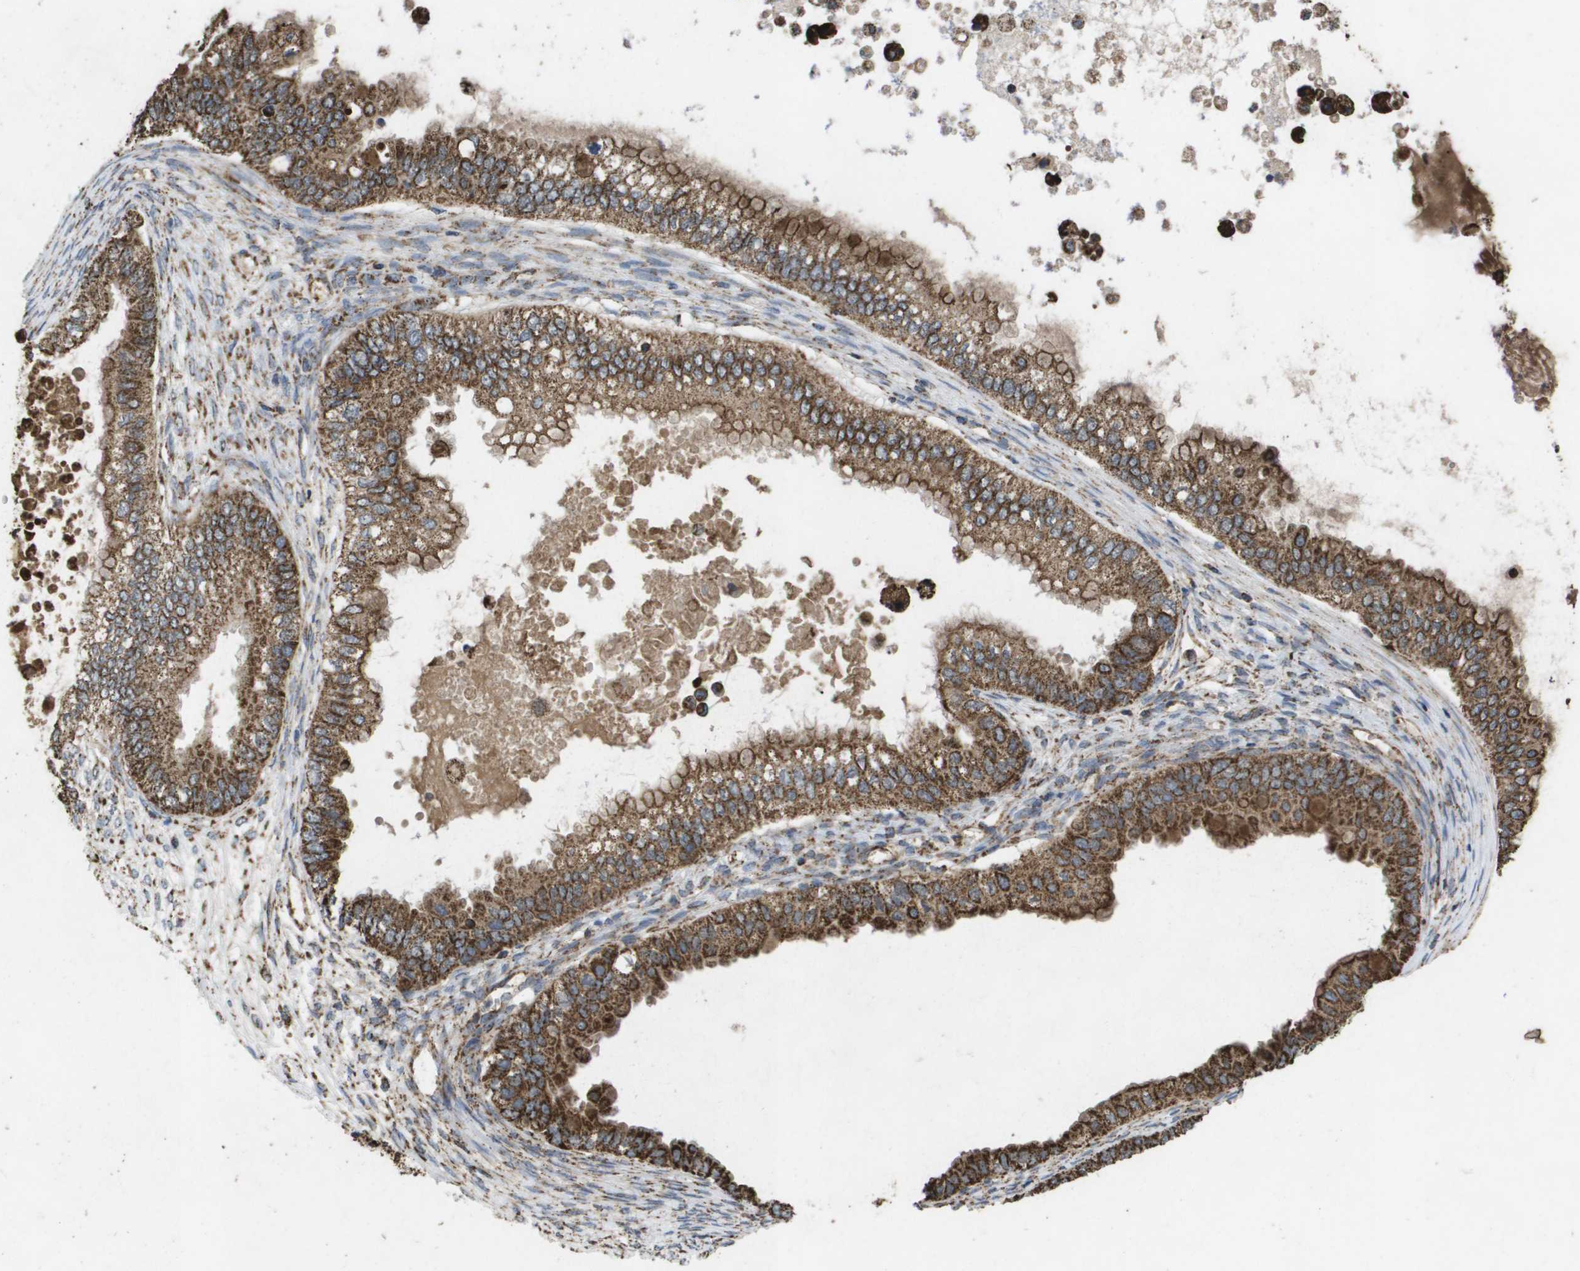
{"staining": {"intensity": "strong", "quantity": ">75%", "location": "cytoplasmic/membranous"}, "tissue": "ovarian cancer", "cell_type": "Tumor cells", "image_type": "cancer", "snomed": [{"axis": "morphology", "description": "Cystadenocarcinoma, mucinous, NOS"}, {"axis": "topography", "description": "Ovary"}], "caption": "There is high levels of strong cytoplasmic/membranous positivity in tumor cells of ovarian cancer, as demonstrated by immunohistochemical staining (brown color).", "gene": "HSPE1", "patient": {"sex": "female", "age": 80}}